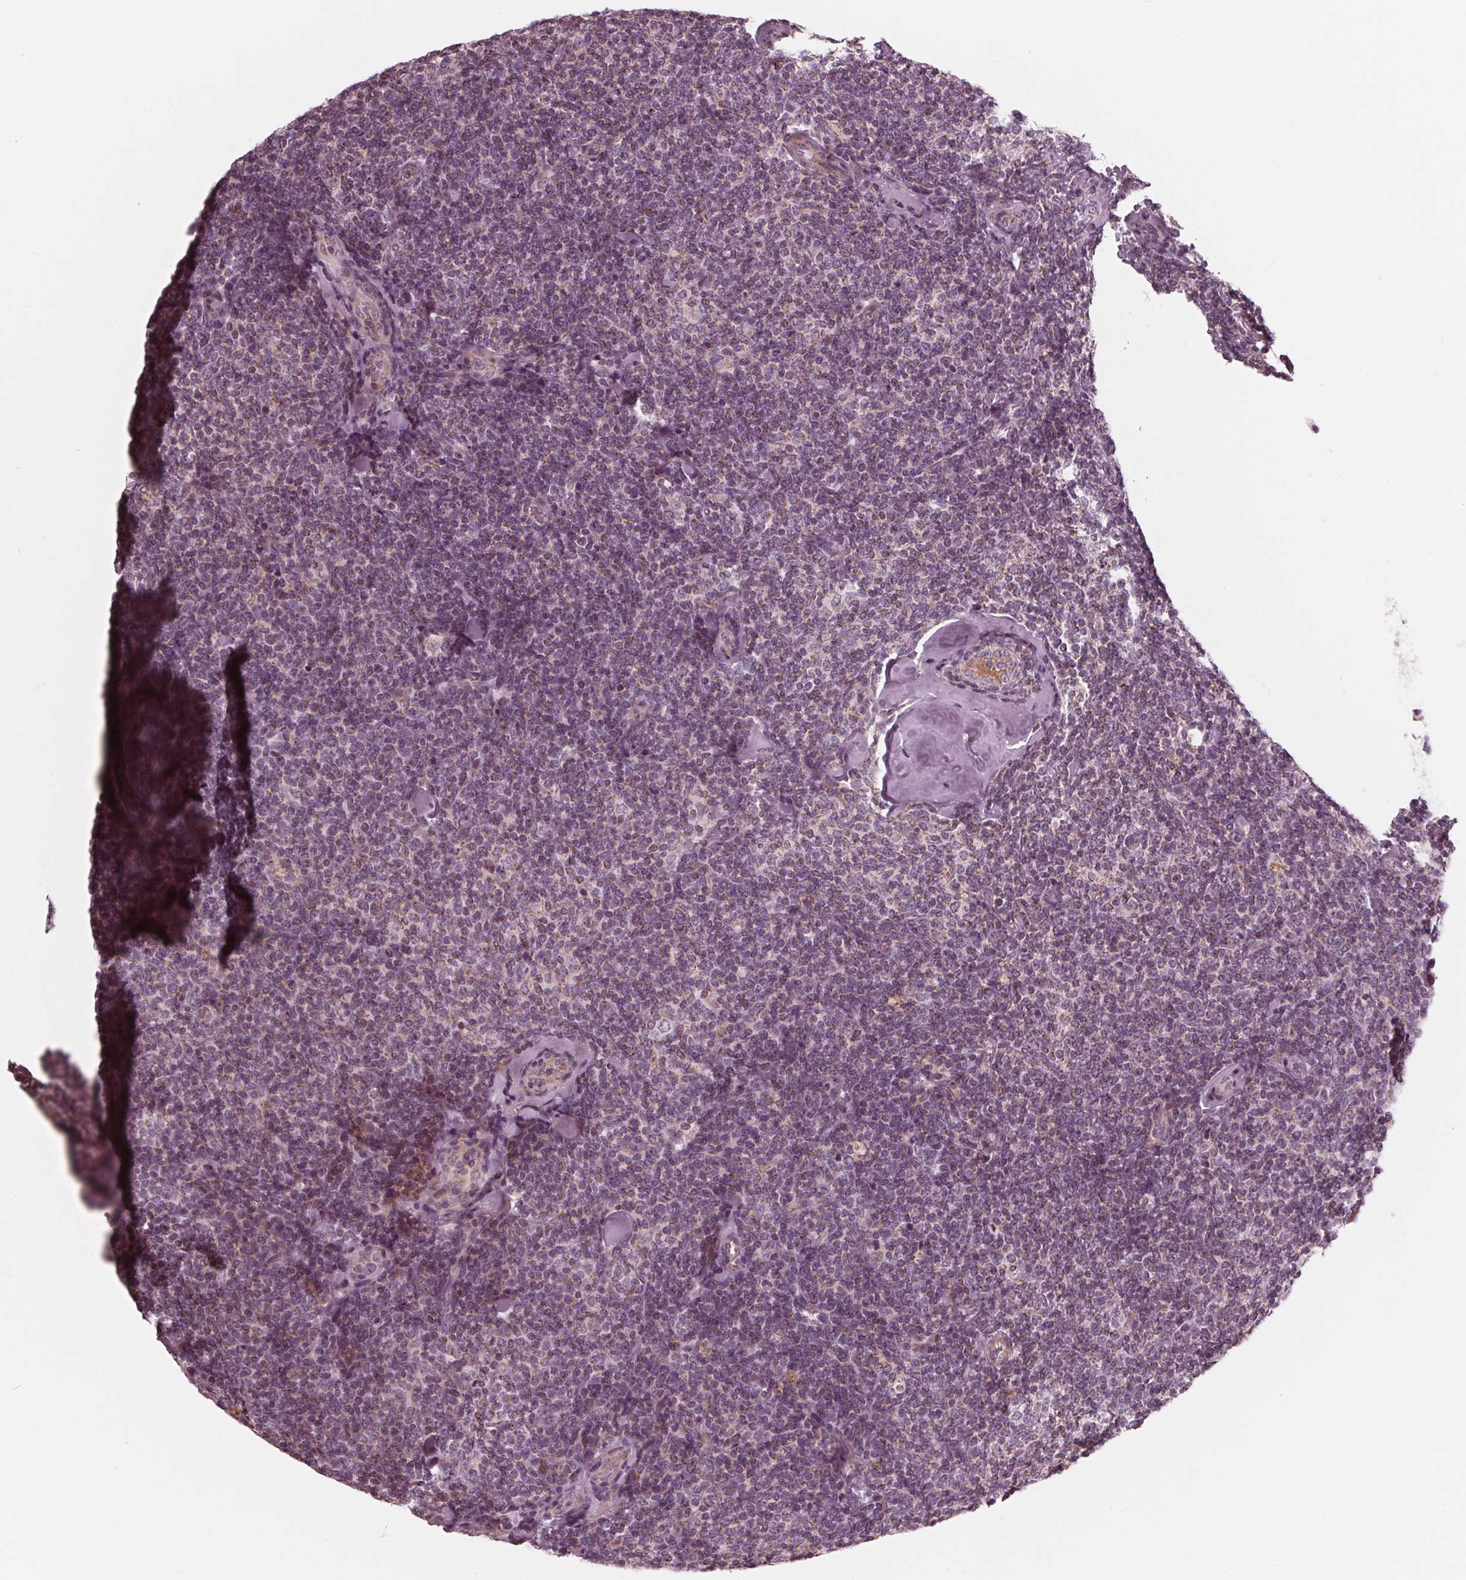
{"staining": {"intensity": "negative", "quantity": "none", "location": "none"}, "tissue": "lymphoma", "cell_type": "Tumor cells", "image_type": "cancer", "snomed": [{"axis": "morphology", "description": "Malignant lymphoma, non-Hodgkin's type, Low grade"}, {"axis": "topography", "description": "Lymph node"}], "caption": "Tumor cells are negative for protein expression in human malignant lymphoma, non-Hodgkin's type (low-grade). (Brightfield microscopy of DAB (3,3'-diaminobenzidine) IHC at high magnification).", "gene": "DCAF4L2", "patient": {"sex": "female", "age": 56}}